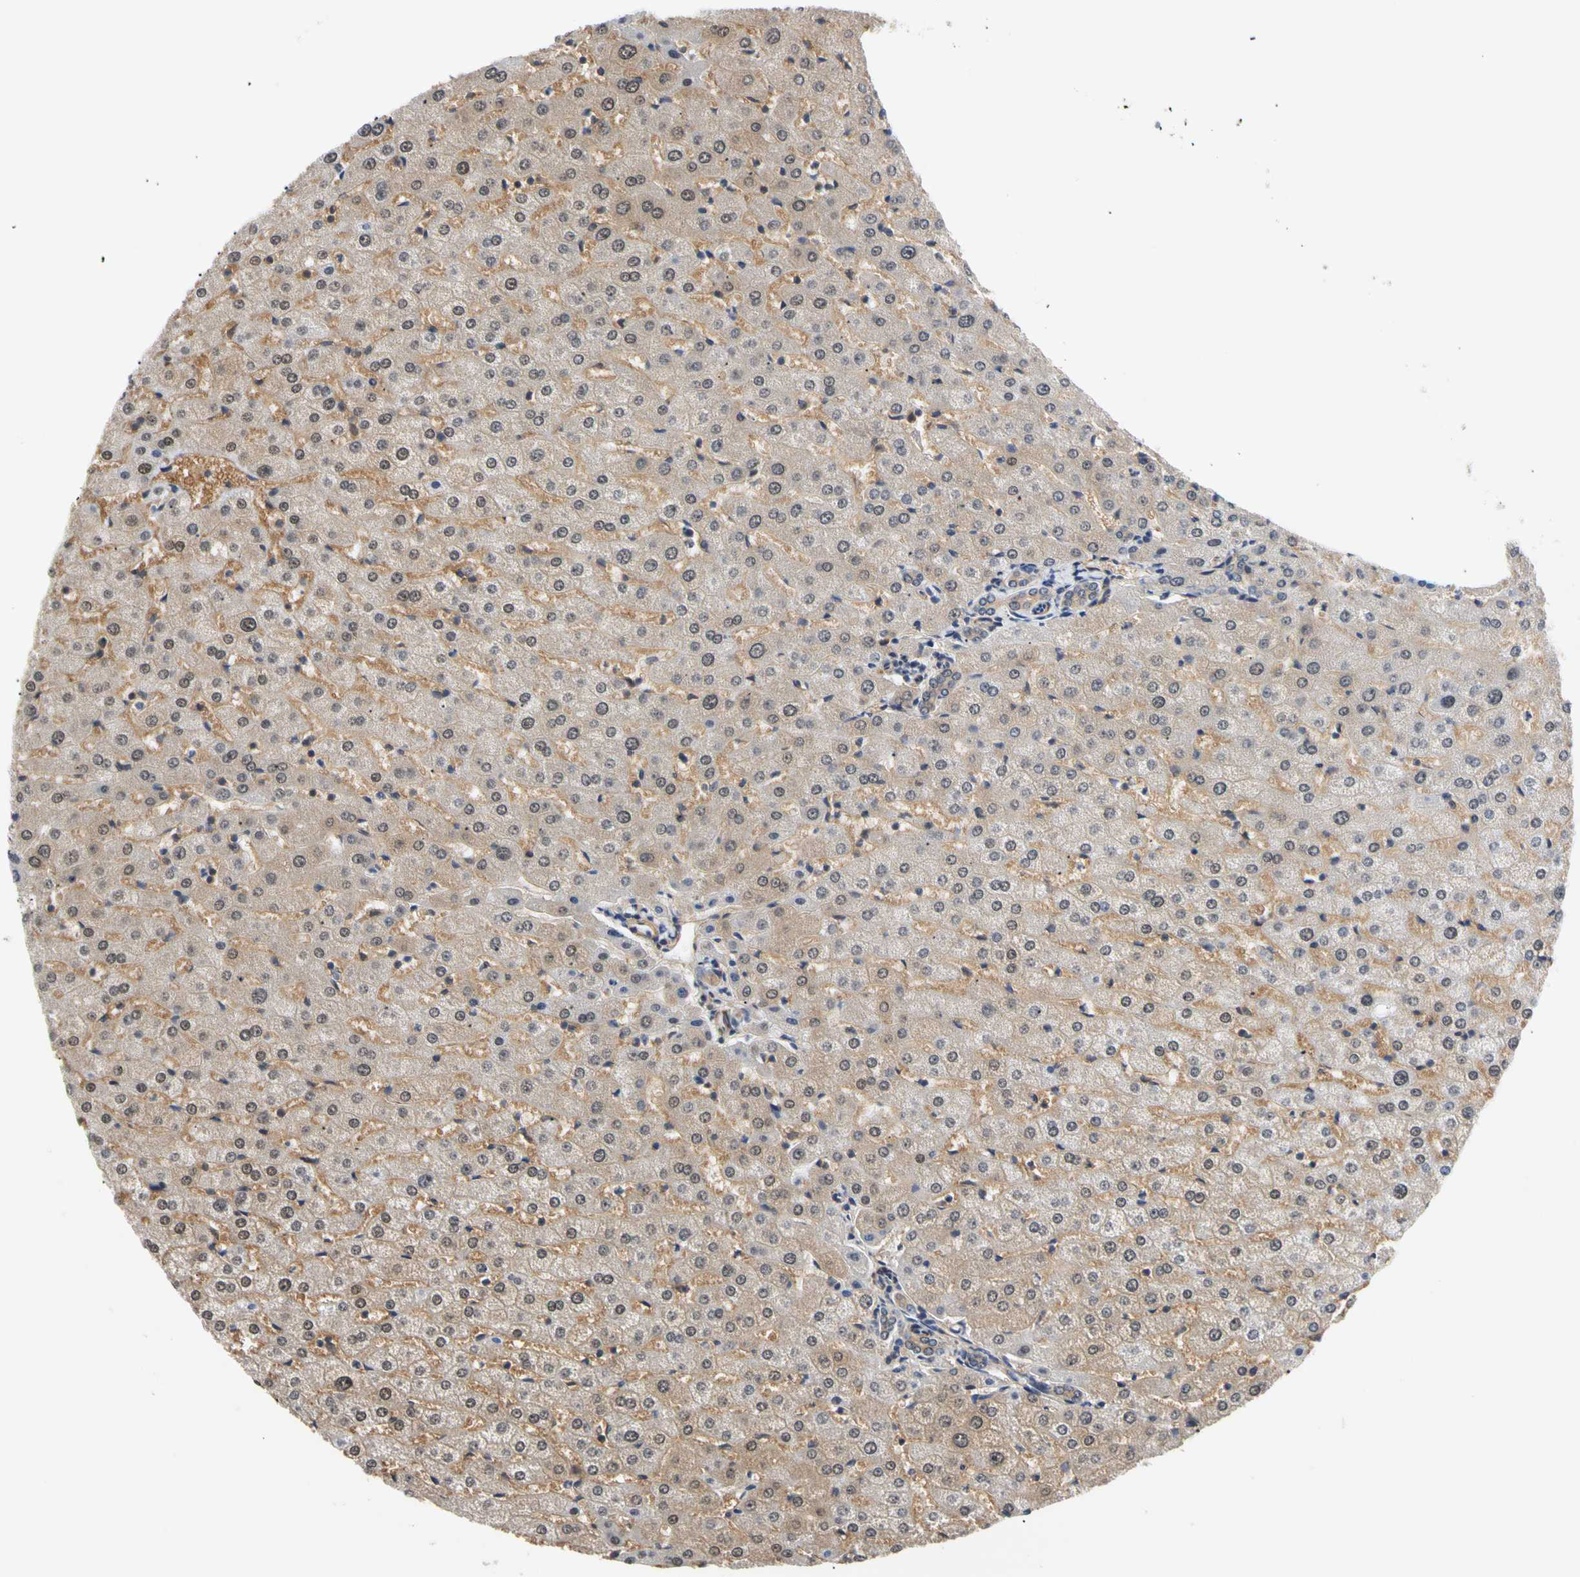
{"staining": {"intensity": "weak", "quantity": ">75%", "location": "cytoplasmic/membranous"}, "tissue": "liver", "cell_type": "Cholangiocytes", "image_type": "normal", "snomed": [{"axis": "morphology", "description": "Normal tissue, NOS"}, {"axis": "morphology", "description": "Fibrosis, NOS"}, {"axis": "topography", "description": "Liver"}], "caption": "Immunohistochemical staining of benign liver demonstrates >75% levels of weak cytoplasmic/membranous protein positivity in about >75% of cholangiocytes.", "gene": "SEC23B", "patient": {"sex": "female", "age": 29}}